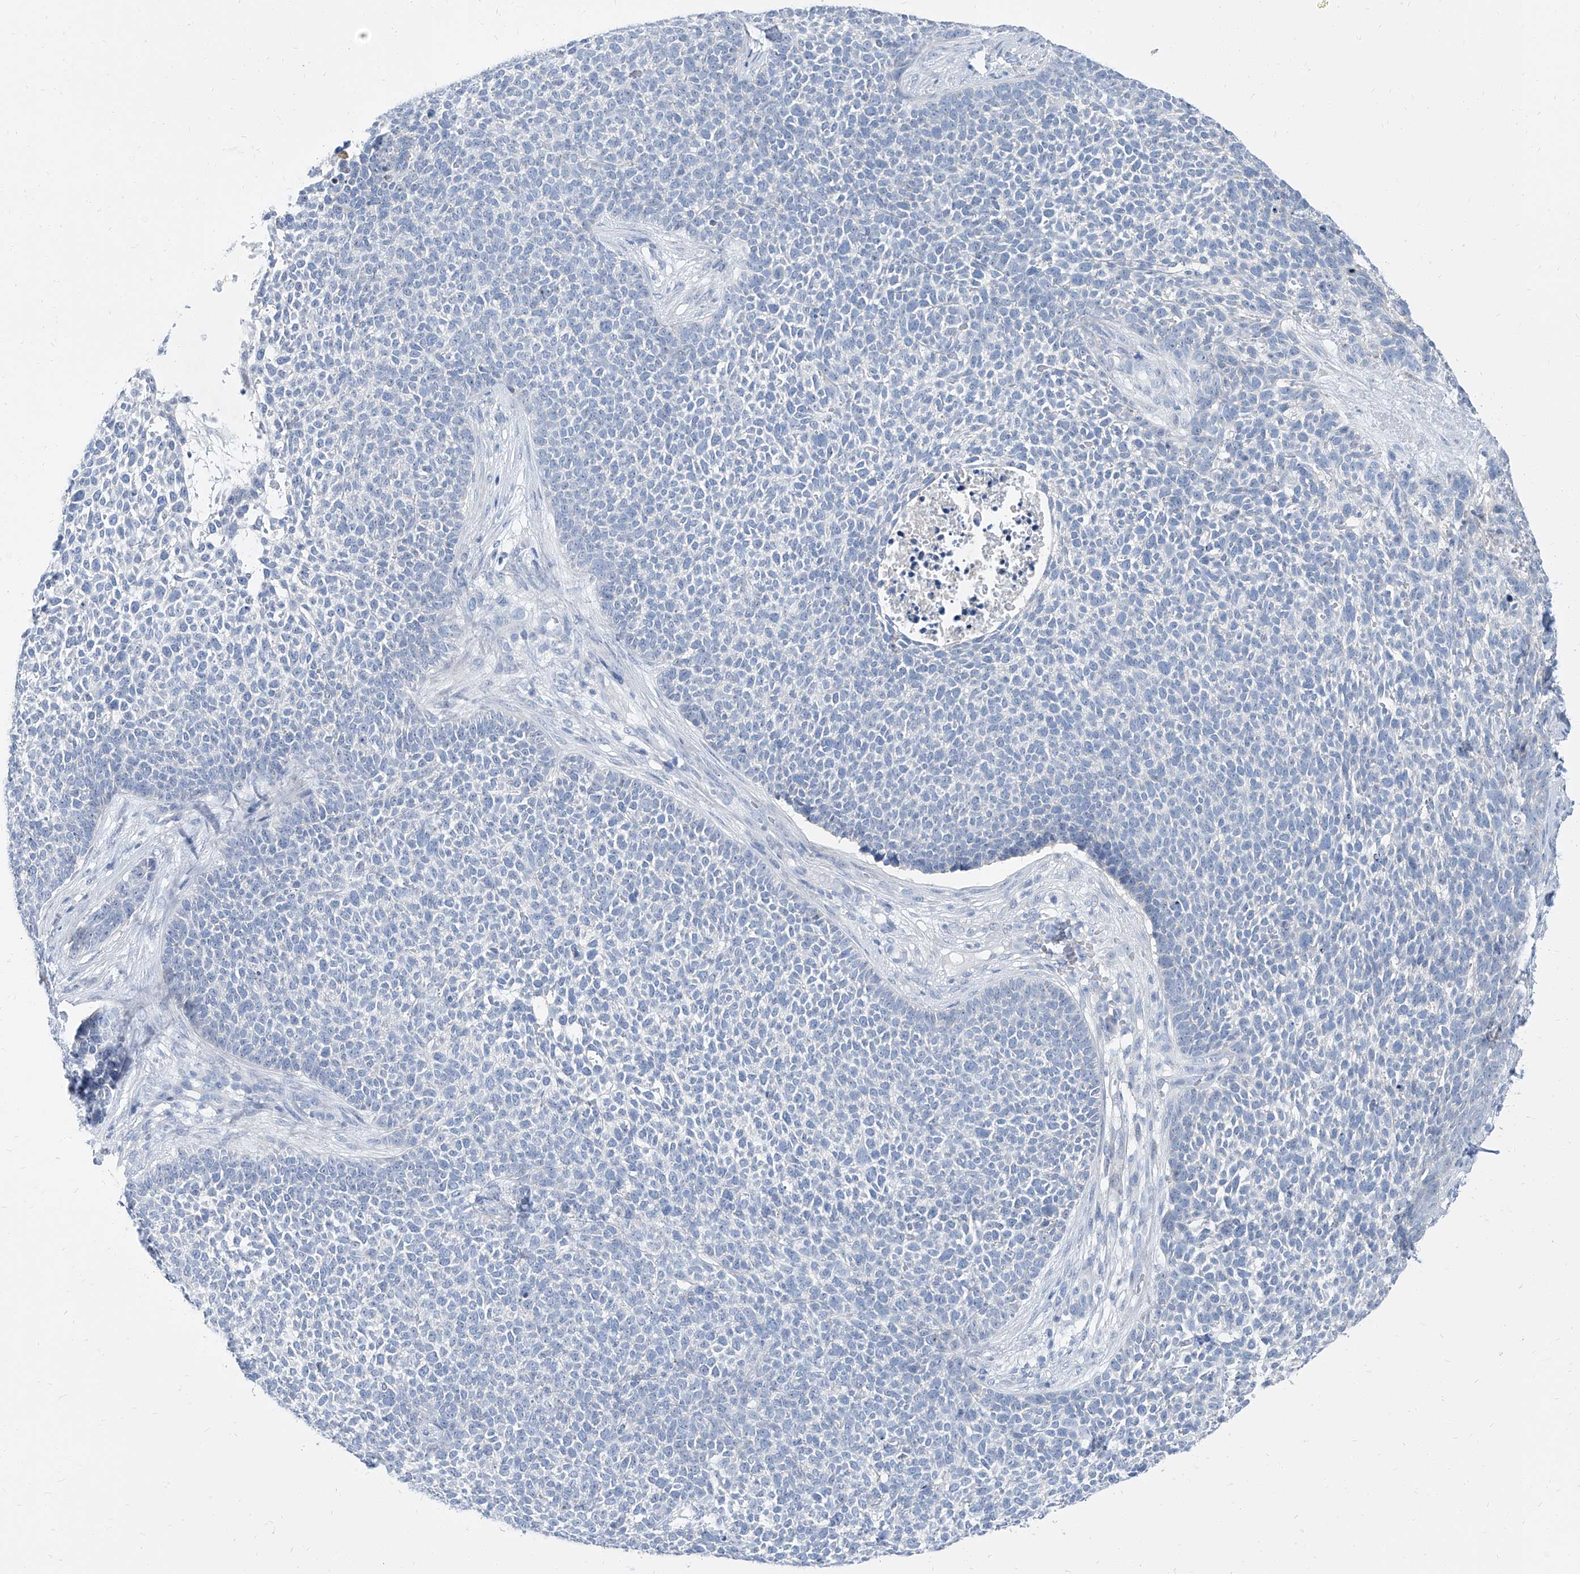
{"staining": {"intensity": "negative", "quantity": "none", "location": "none"}, "tissue": "skin cancer", "cell_type": "Tumor cells", "image_type": "cancer", "snomed": [{"axis": "morphology", "description": "Basal cell carcinoma"}, {"axis": "topography", "description": "Skin"}], "caption": "IHC photomicrograph of skin basal cell carcinoma stained for a protein (brown), which displays no positivity in tumor cells. Nuclei are stained in blue.", "gene": "TXLNB", "patient": {"sex": "female", "age": 84}}